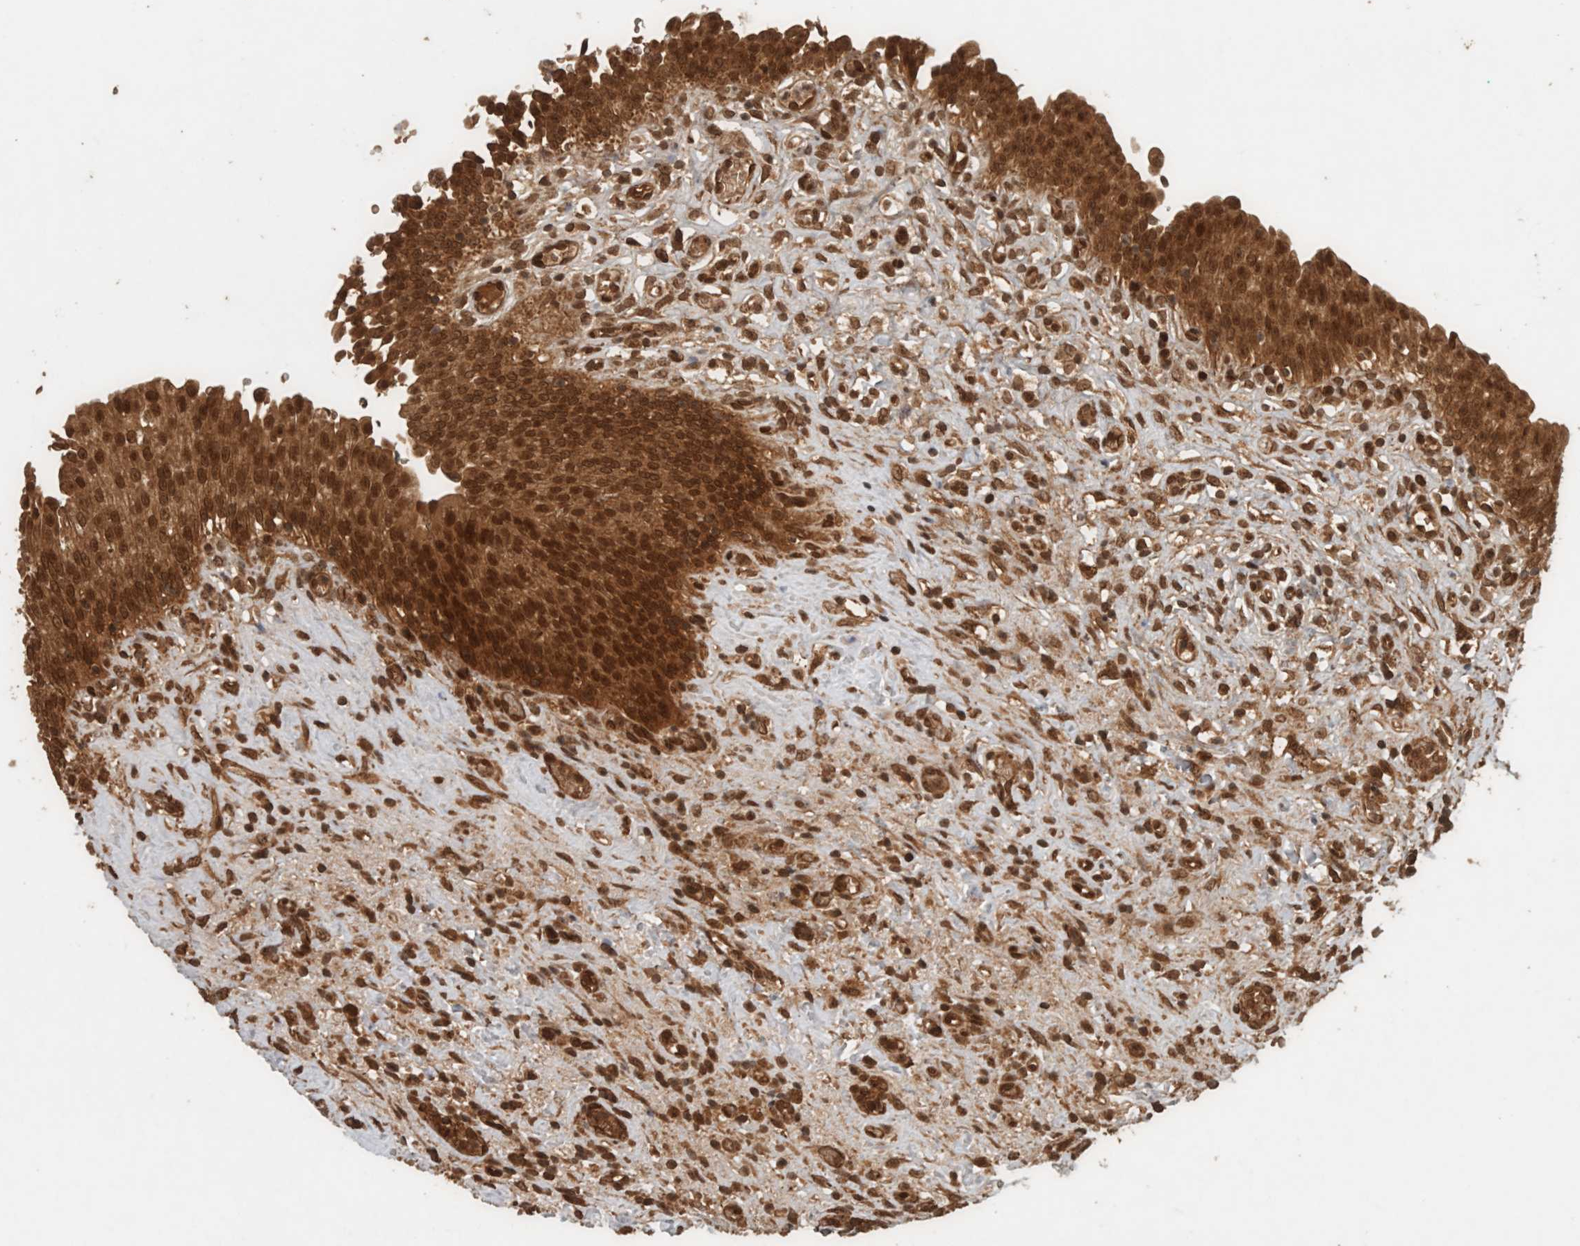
{"staining": {"intensity": "strong", "quantity": ">75%", "location": "cytoplasmic/membranous,nuclear"}, "tissue": "urinary bladder", "cell_type": "Urothelial cells", "image_type": "normal", "snomed": [{"axis": "morphology", "description": "Urothelial carcinoma, High grade"}, {"axis": "topography", "description": "Urinary bladder"}], "caption": "Protein expression analysis of benign urinary bladder exhibits strong cytoplasmic/membranous,nuclear staining in about >75% of urothelial cells. The staining is performed using DAB (3,3'-diaminobenzidine) brown chromogen to label protein expression. The nuclei are counter-stained blue using hematoxylin.", "gene": "CNTROB", "patient": {"sex": "male", "age": 46}}